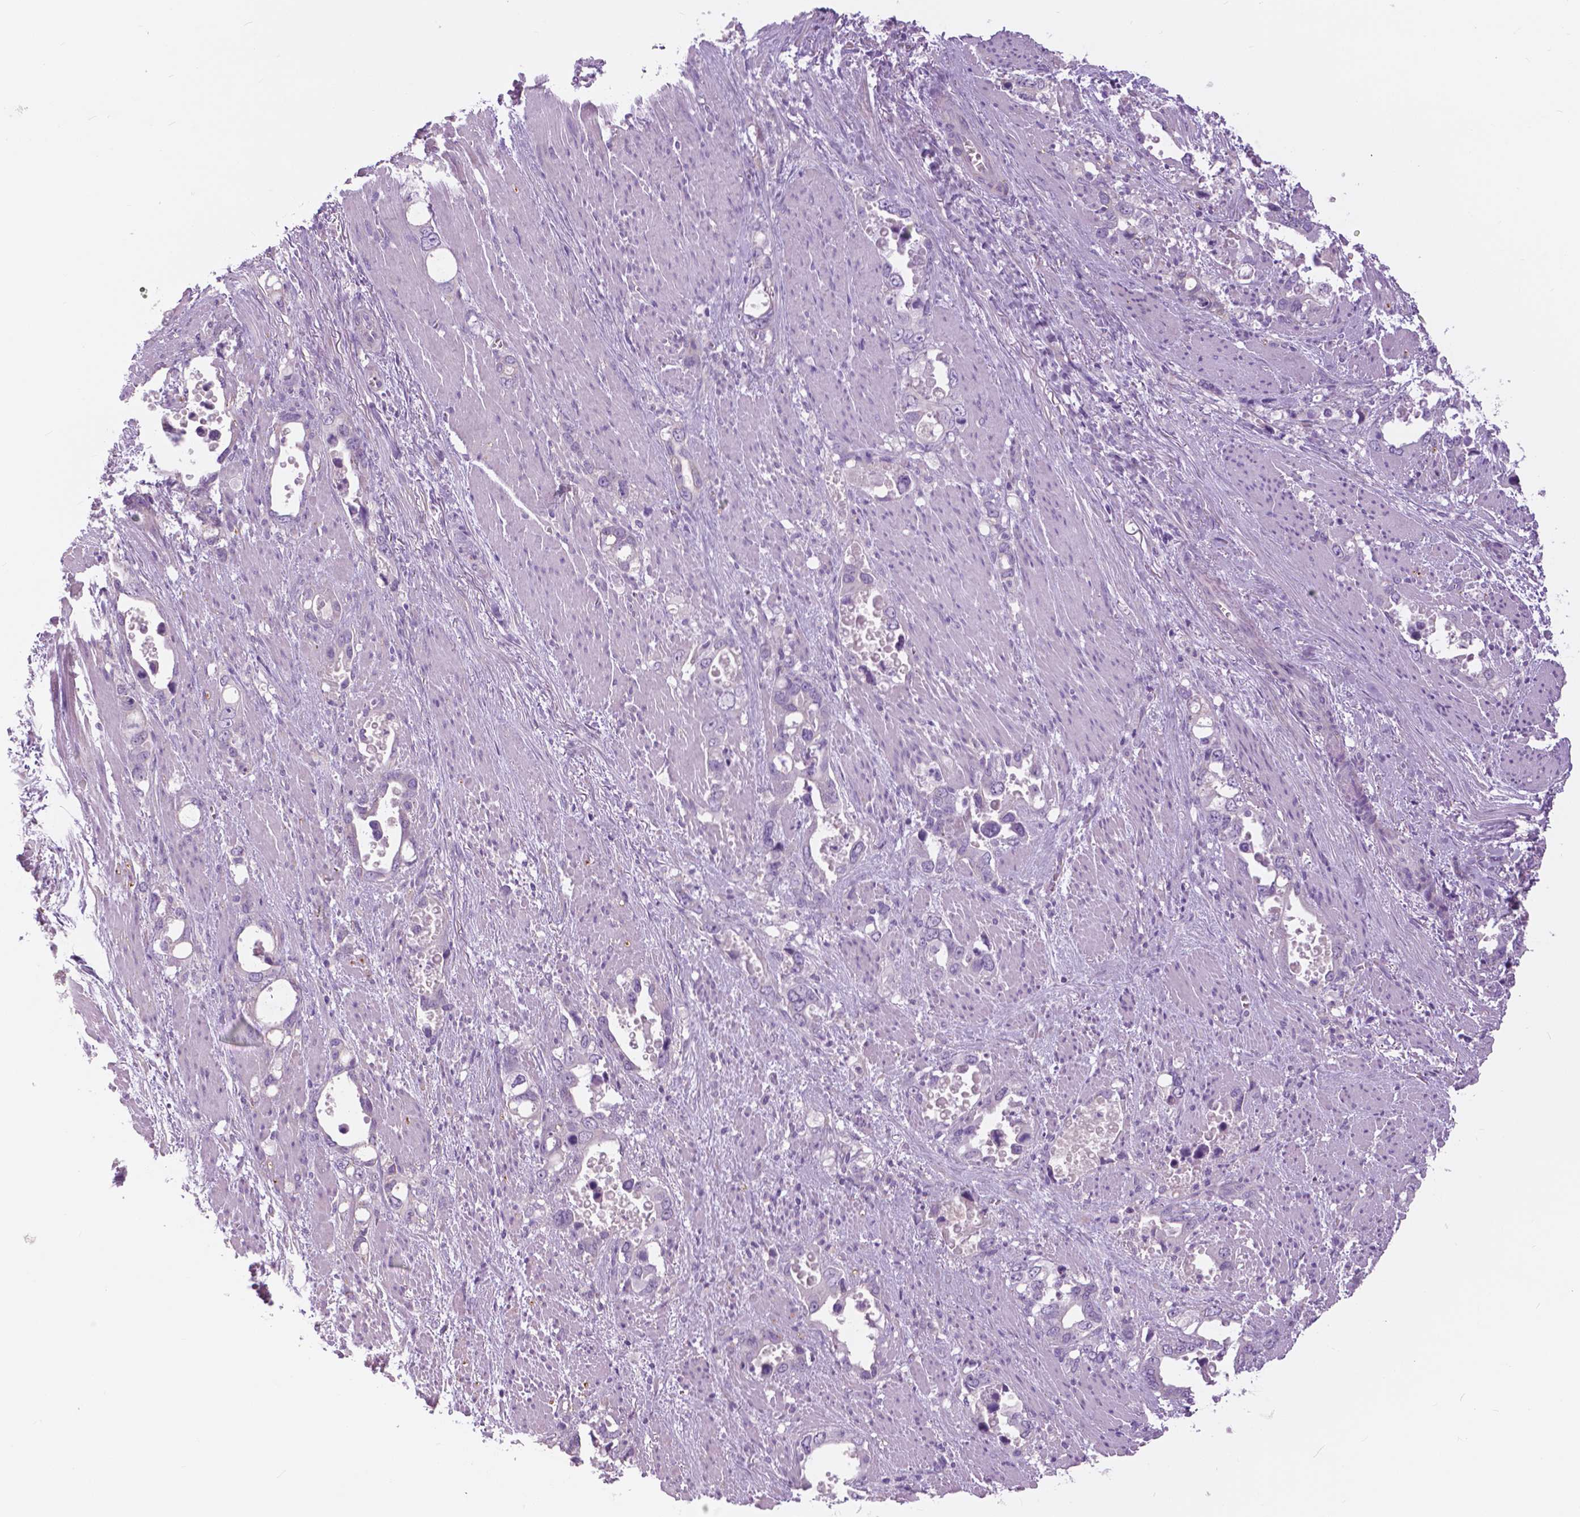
{"staining": {"intensity": "negative", "quantity": "none", "location": "none"}, "tissue": "stomach cancer", "cell_type": "Tumor cells", "image_type": "cancer", "snomed": [{"axis": "morphology", "description": "Normal tissue, NOS"}, {"axis": "morphology", "description": "Adenocarcinoma, NOS"}, {"axis": "topography", "description": "Esophagus"}, {"axis": "topography", "description": "Stomach, upper"}], "caption": "Immunohistochemistry photomicrograph of neoplastic tissue: adenocarcinoma (stomach) stained with DAB shows no significant protein positivity in tumor cells. The staining is performed using DAB (3,3'-diaminobenzidine) brown chromogen with nuclei counter-stained in using hematoxylin.", "gene": "SERPINI1", "patient": {"sex": "male", "age": 74}}